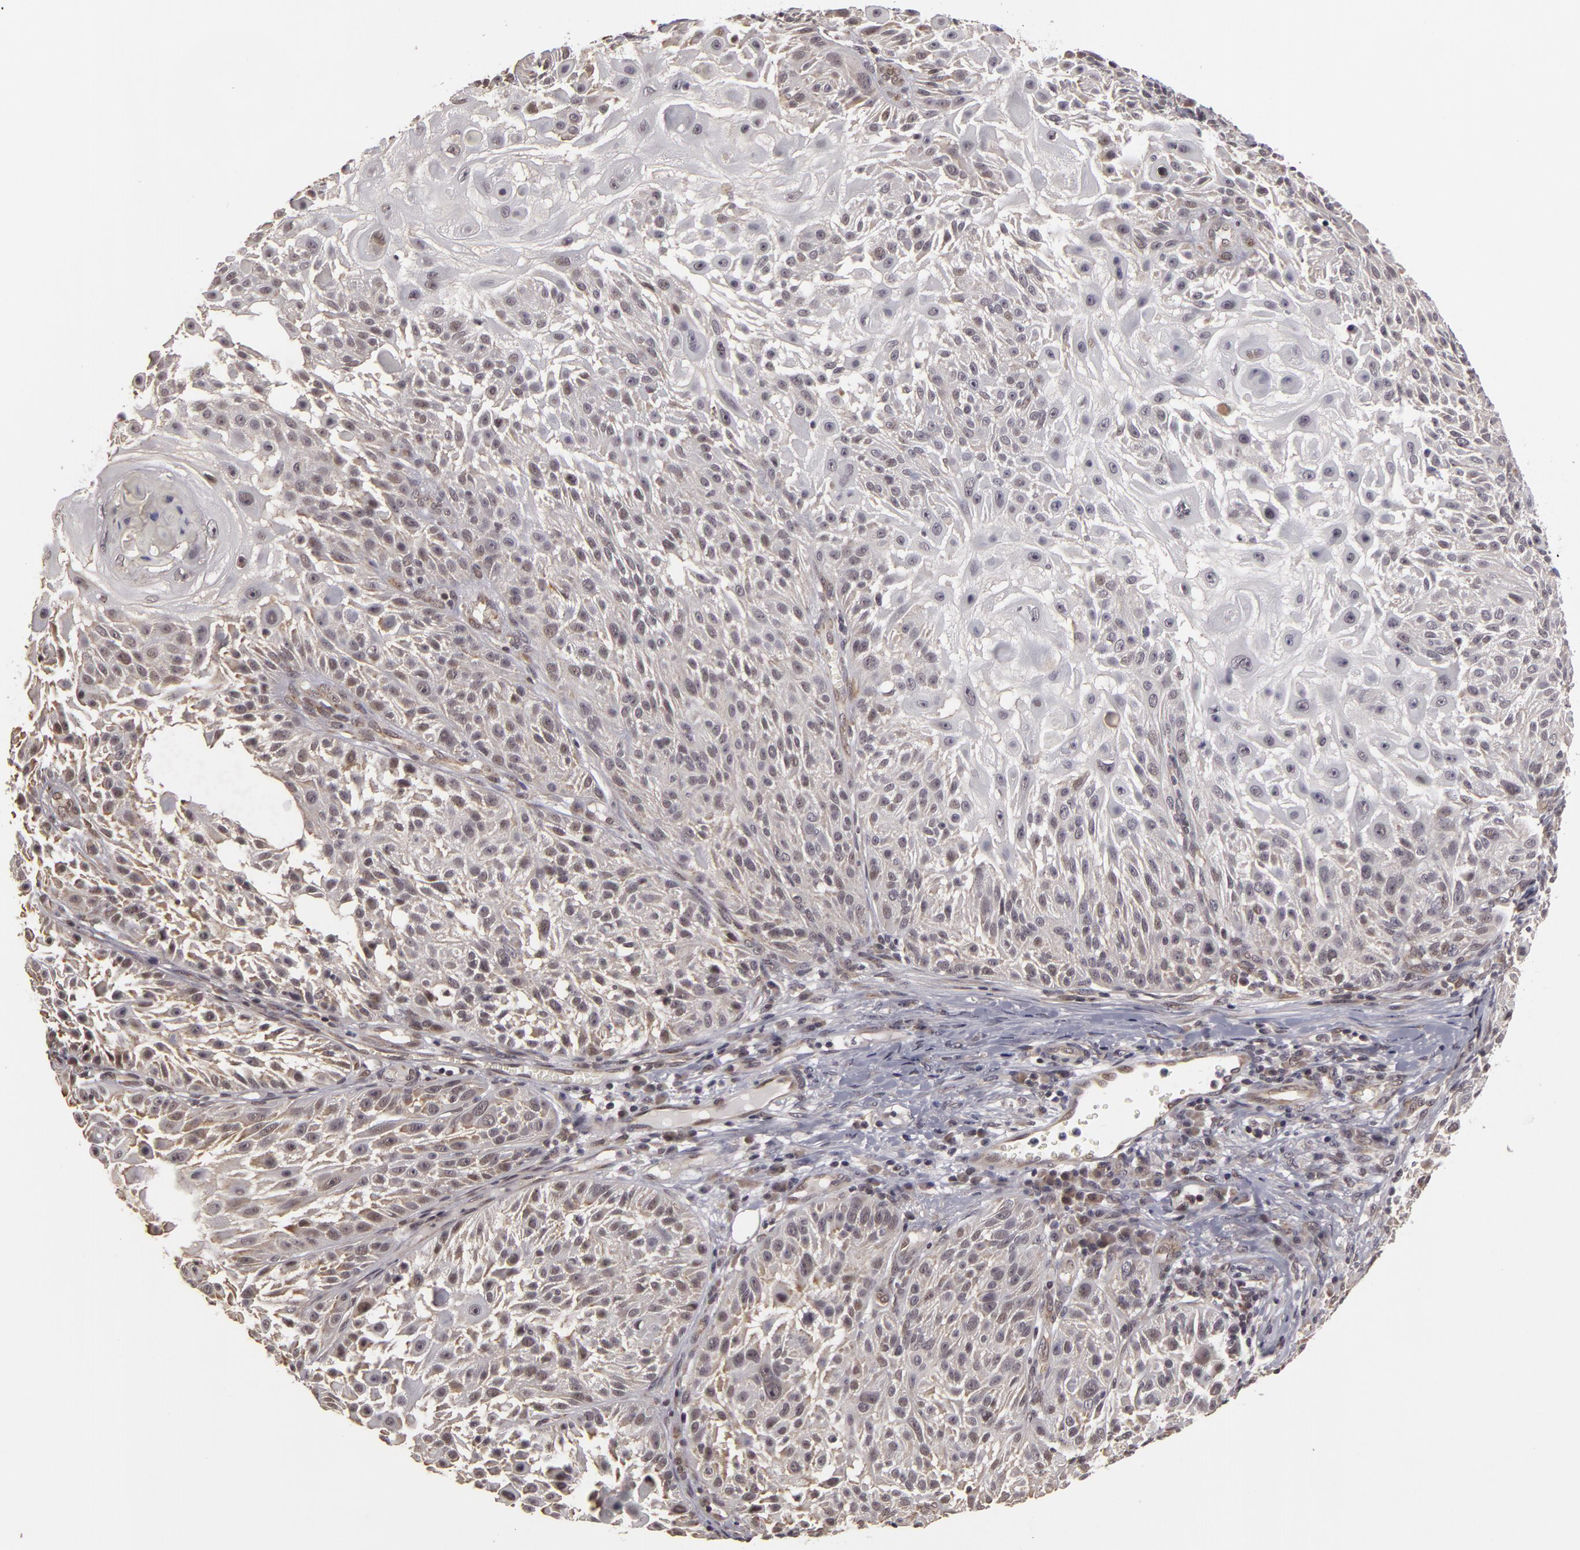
{"staining": {"intensity": "weak", "quantity": "25%-75%", "location": "nuclear"}, "tissue": "skin cancer", "cell_type": "Tumor cells", "image_type": "cancer", "snomed": [{"axis": "morphology", "description": "Squamous cell carcinoma, NOS"}, {"axis": "topography", "description": "Skin"}], "caption": "Human skin cancer stained for a protein (brown) reveals weak nuclear positive staining in about 25%-75% of tumor cells.", "gene": "ZNF133", "patient": {"sex": "female", "age": 89}}